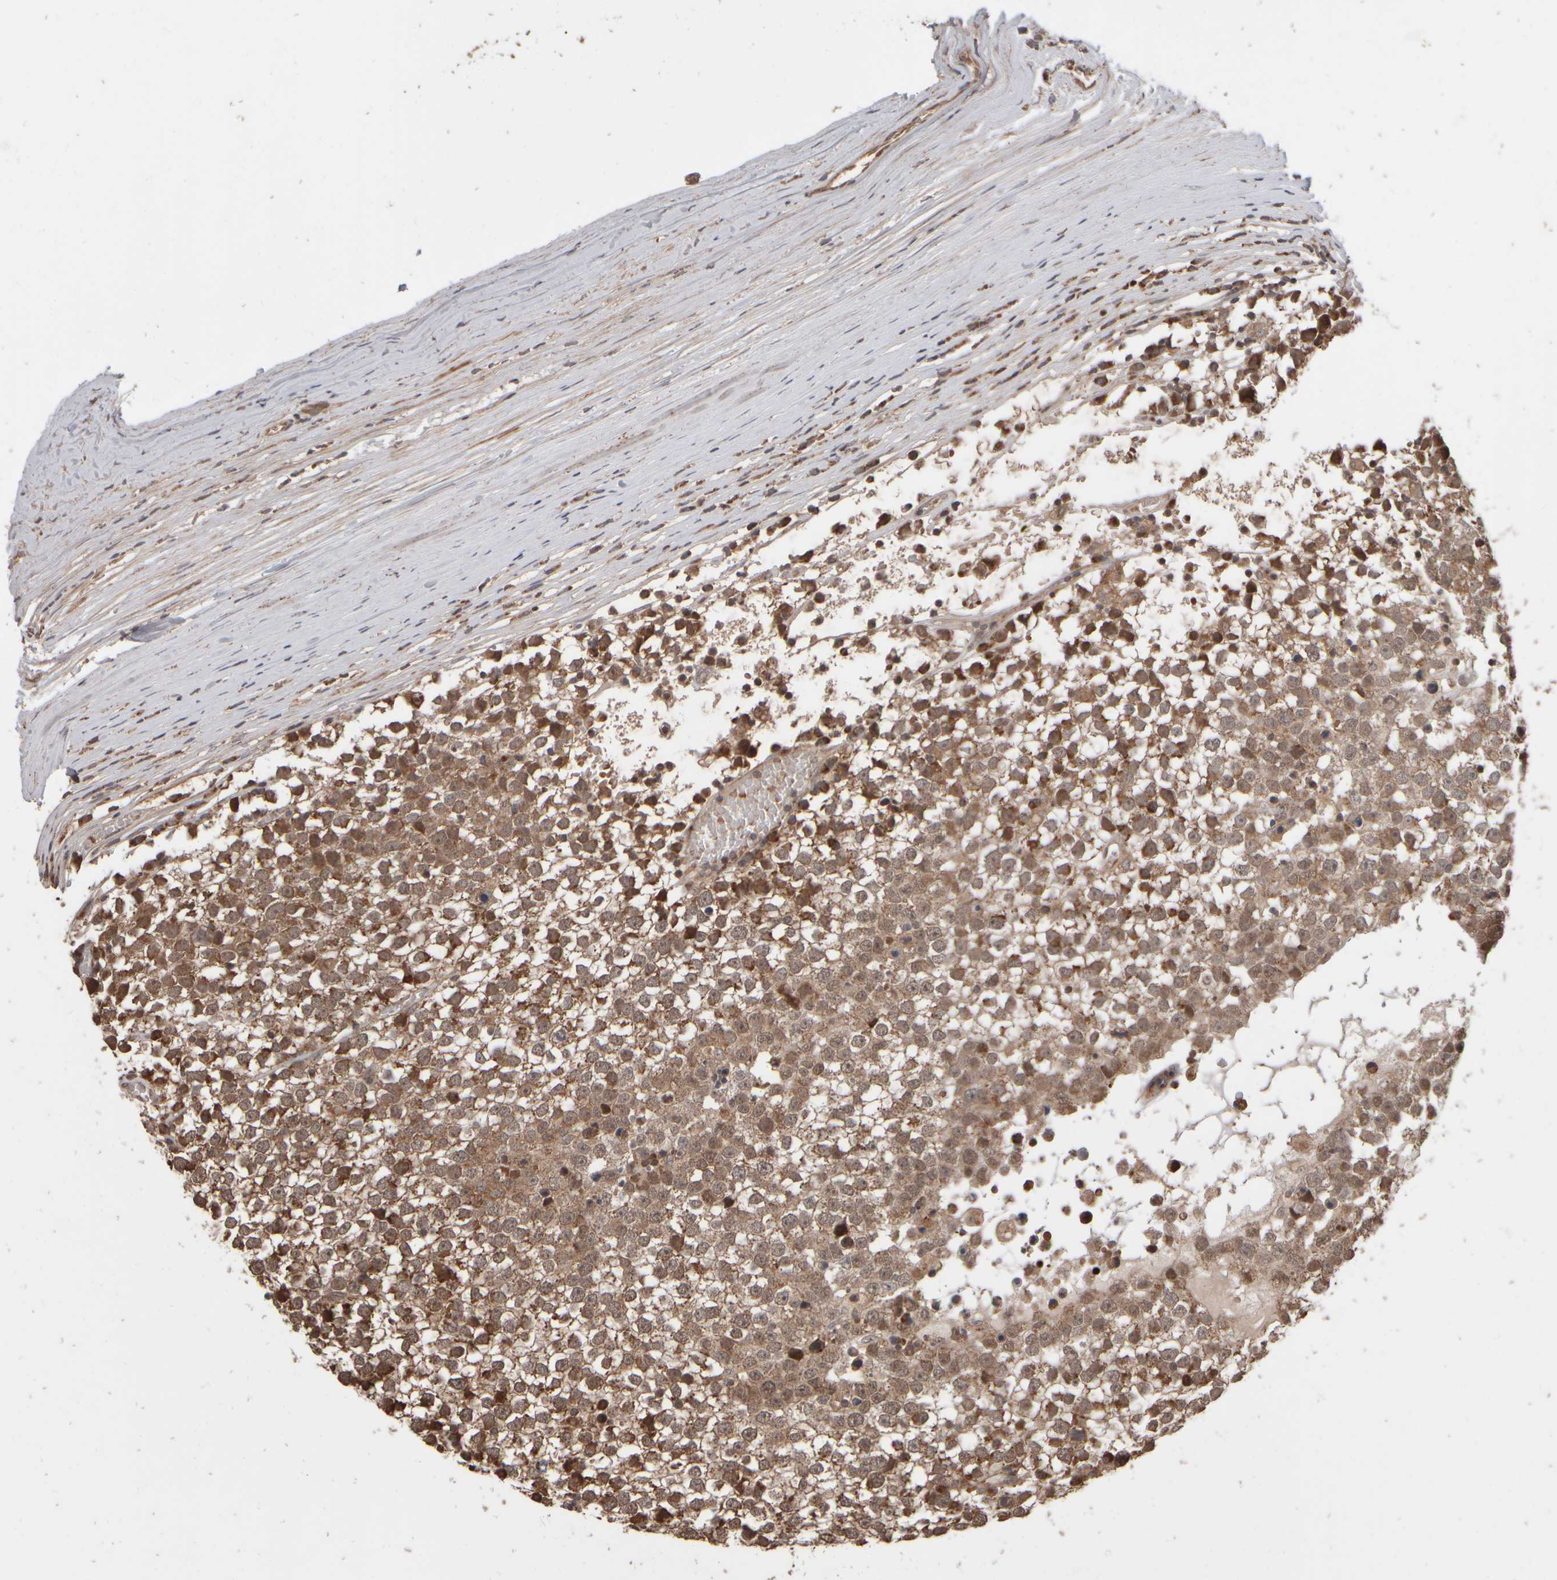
{"staining": {"intensity": "moderate", "quantity": ">75%", "location": "cytoplasmic/membranous,nuclear"}, "tissue": "testis cancer", "cell_type": "Tumor cells", "image_type": "cancer", "snomed": [{"axis": "morphology", "description": "Seminoma, NOS"}, {"axis": "topography", "description": "Testis"}], "caption": "Testis cancer stained with a brown dye reveals moderate cytoplasmic/membranous and nuclear positive staining in approximately >75% of tumor cells.", "gene": "ABHD11", "patient": {"sex": "male", "age": 65}}